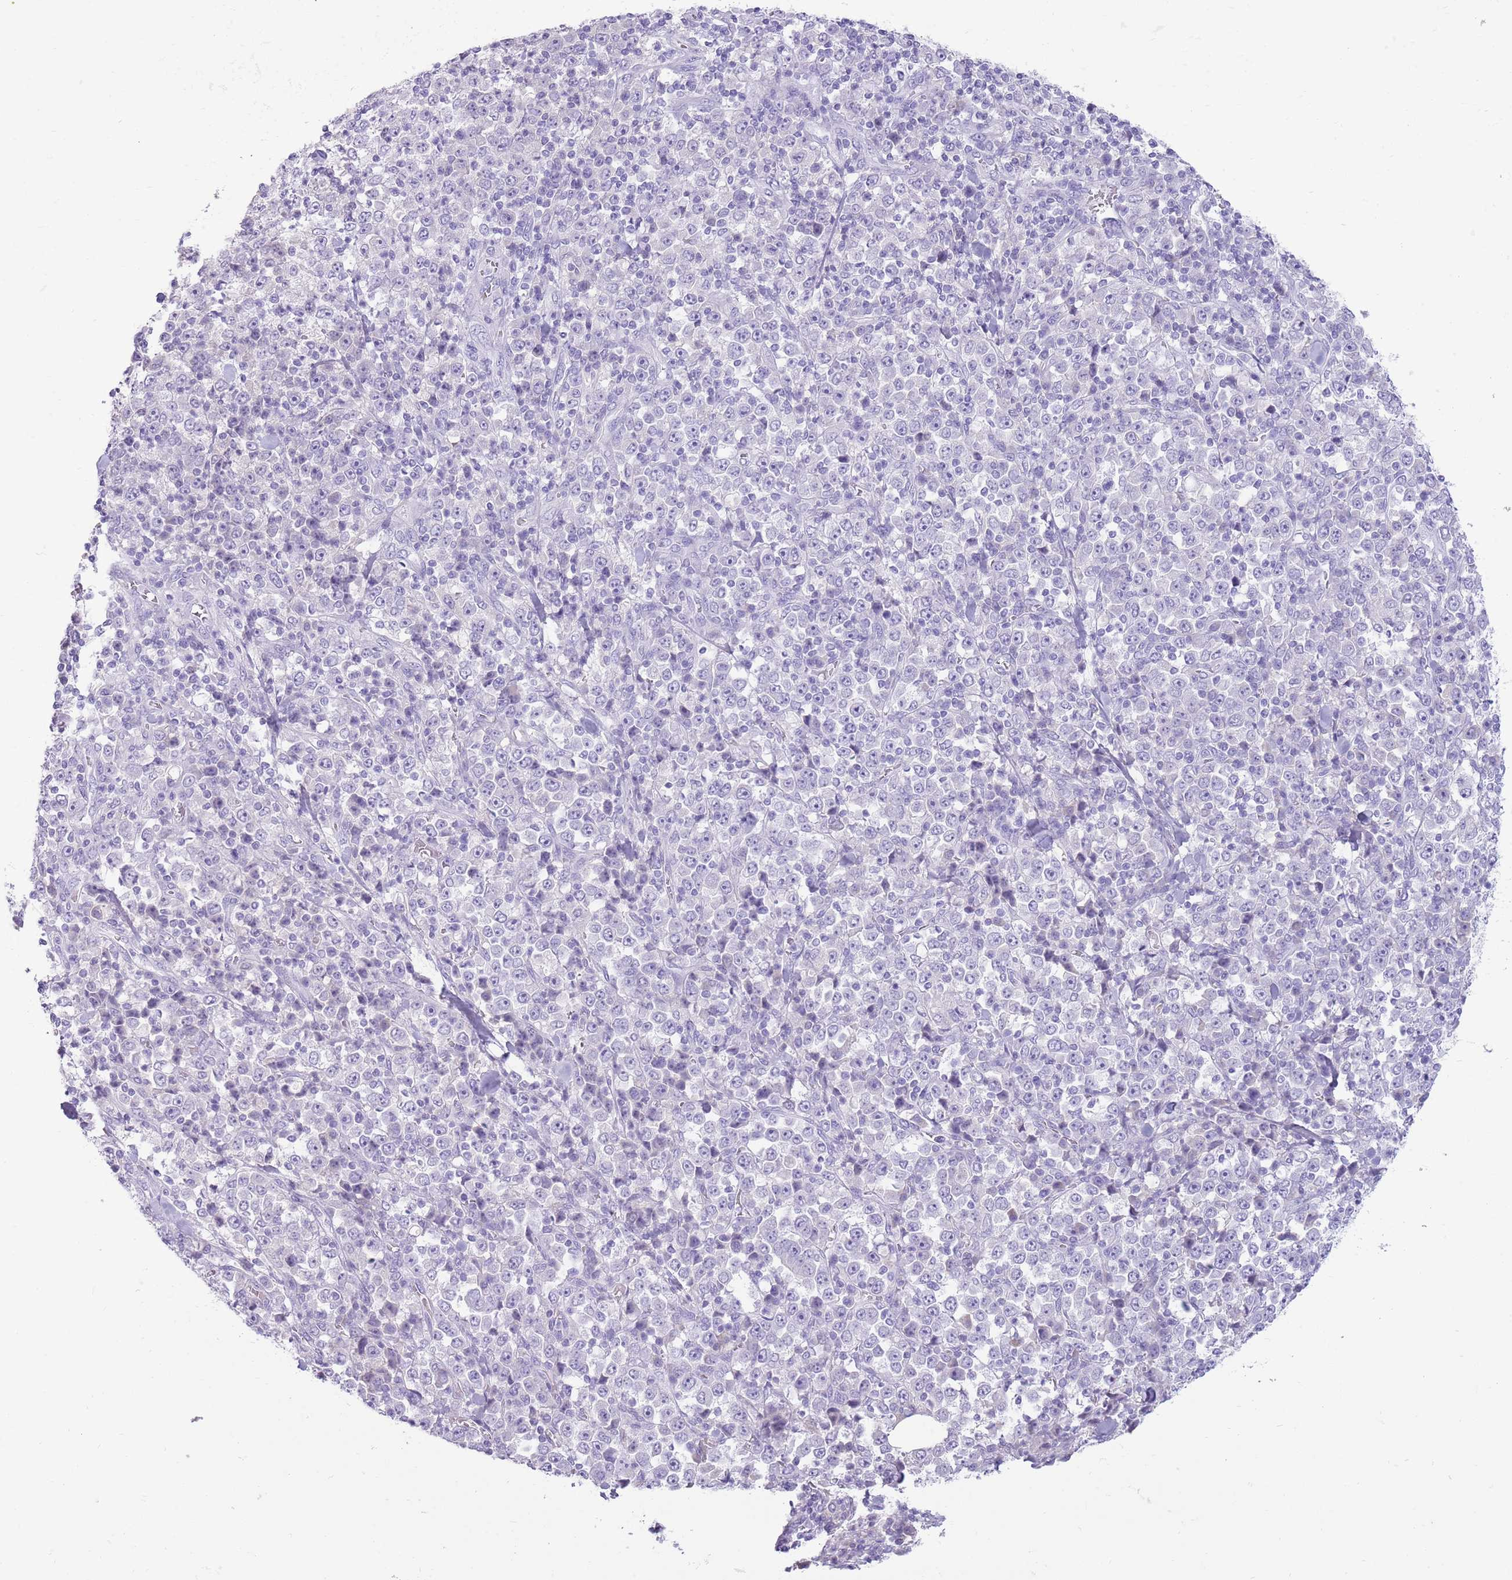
{"staining": {"intensity": "negative", "quantity": "none", "location": "none"}, "tissue": "stomach cancer", "cell_type": "Tumor cells", "image_type": "cancer", "snomed": [{"axis": "morphology", "description": "Normal tissue, NOS"}, {"axis": "morphology", "description": "Adenocarcinoma, NOS"}, {"axis": "topography", "description": "Stomach, upper"}, {"axis": "topography", "description": "Stomach"}], "caption": "Human stomach cancer stained for a protein using IHC reveals no expression in tumor cells.", "gene": "TOX2", "patient": {"sex": "male", "age": 59}}